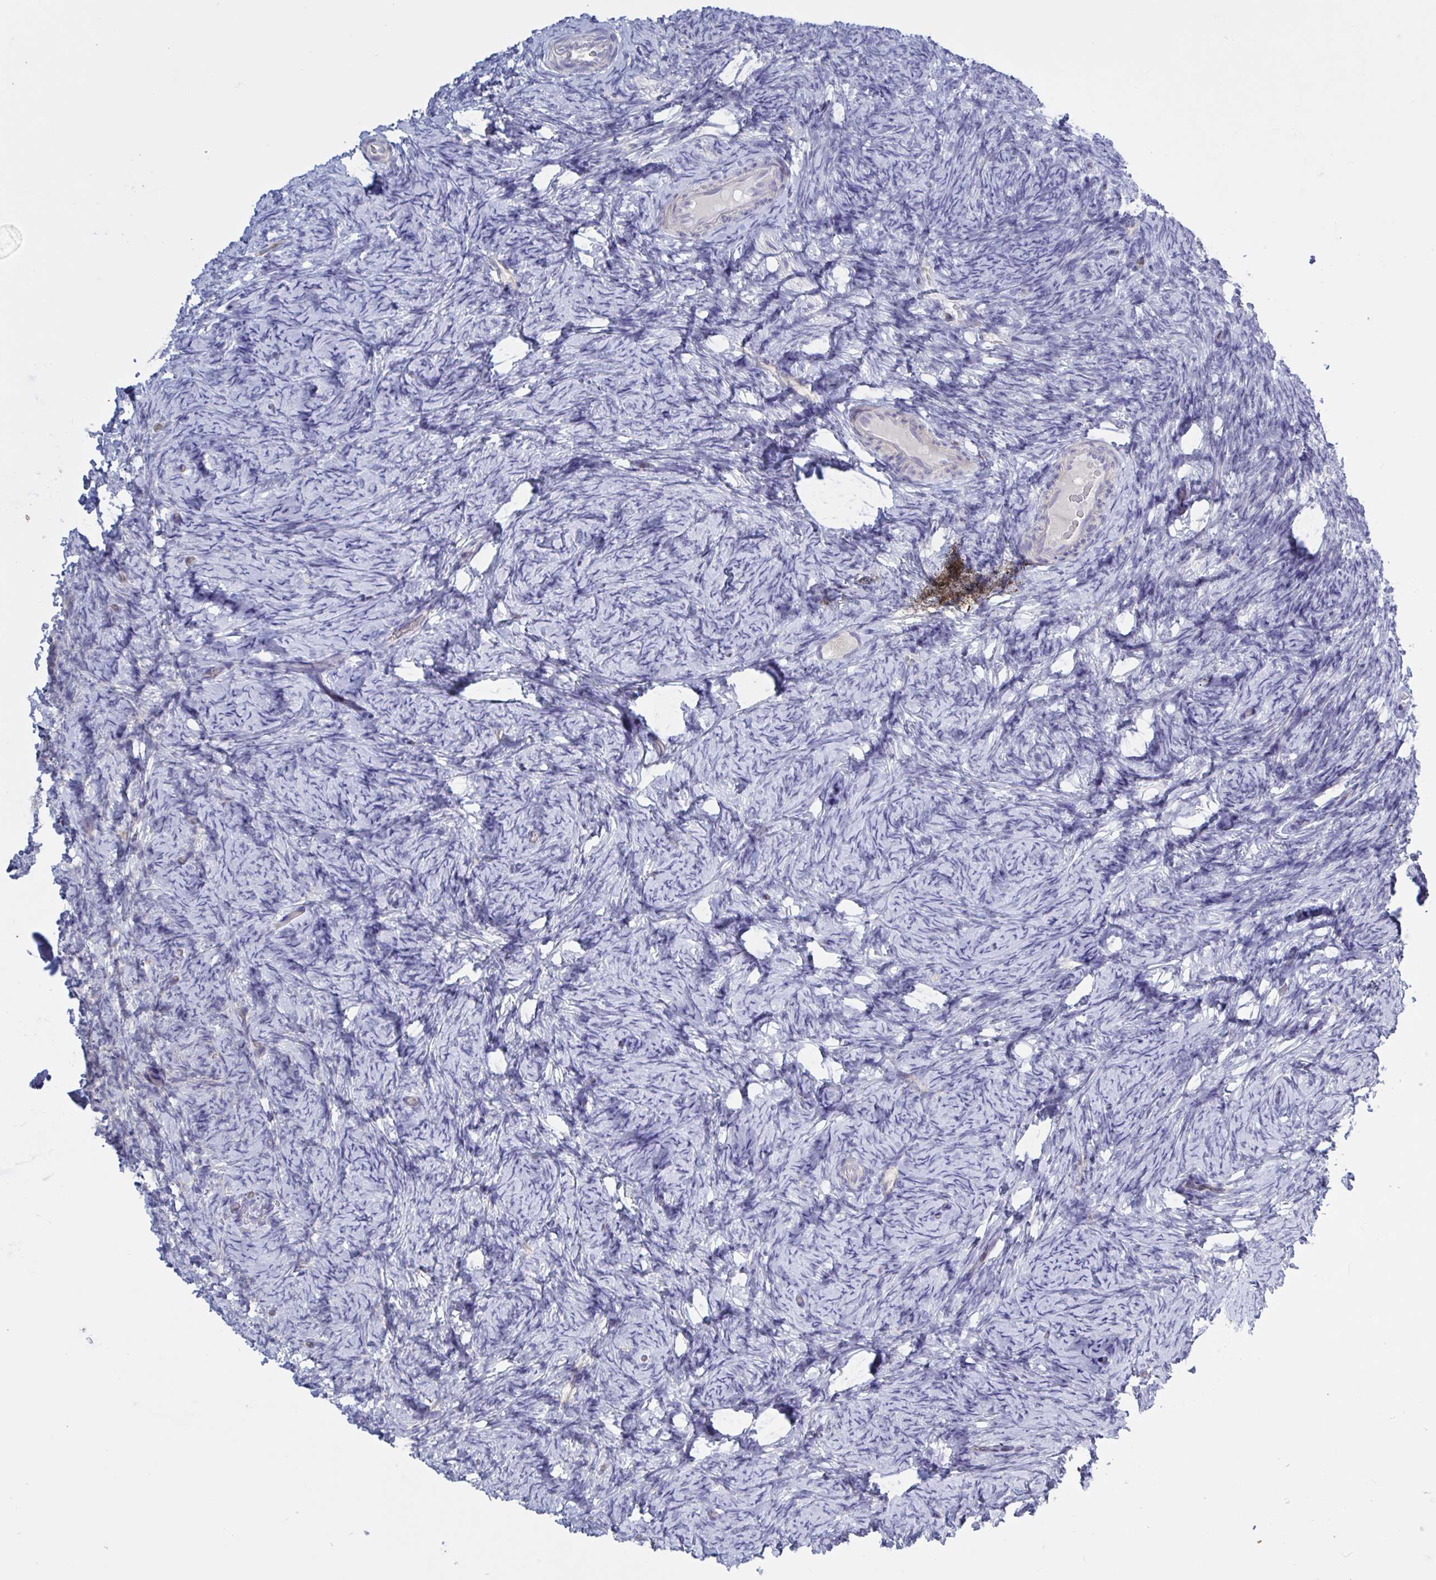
{"staining": {"intensity": "negative", "quantity": "none", "location": "none"}, "tissue": "ovary", "cell_type": "Ovarian stroma cells", "image_type": "normal", "snomed": [{"axis": "morphology", "description": "Normal tissue, NOS"}, {"axis": "topography", "description": "Ovary"}], "caption": "Immunohistochemical staining of normal human ovary demonstrates no significant positivity in ovarian stroma cells.", "gene": "ST14", "patient": {"sex": "female", "age": 34}}